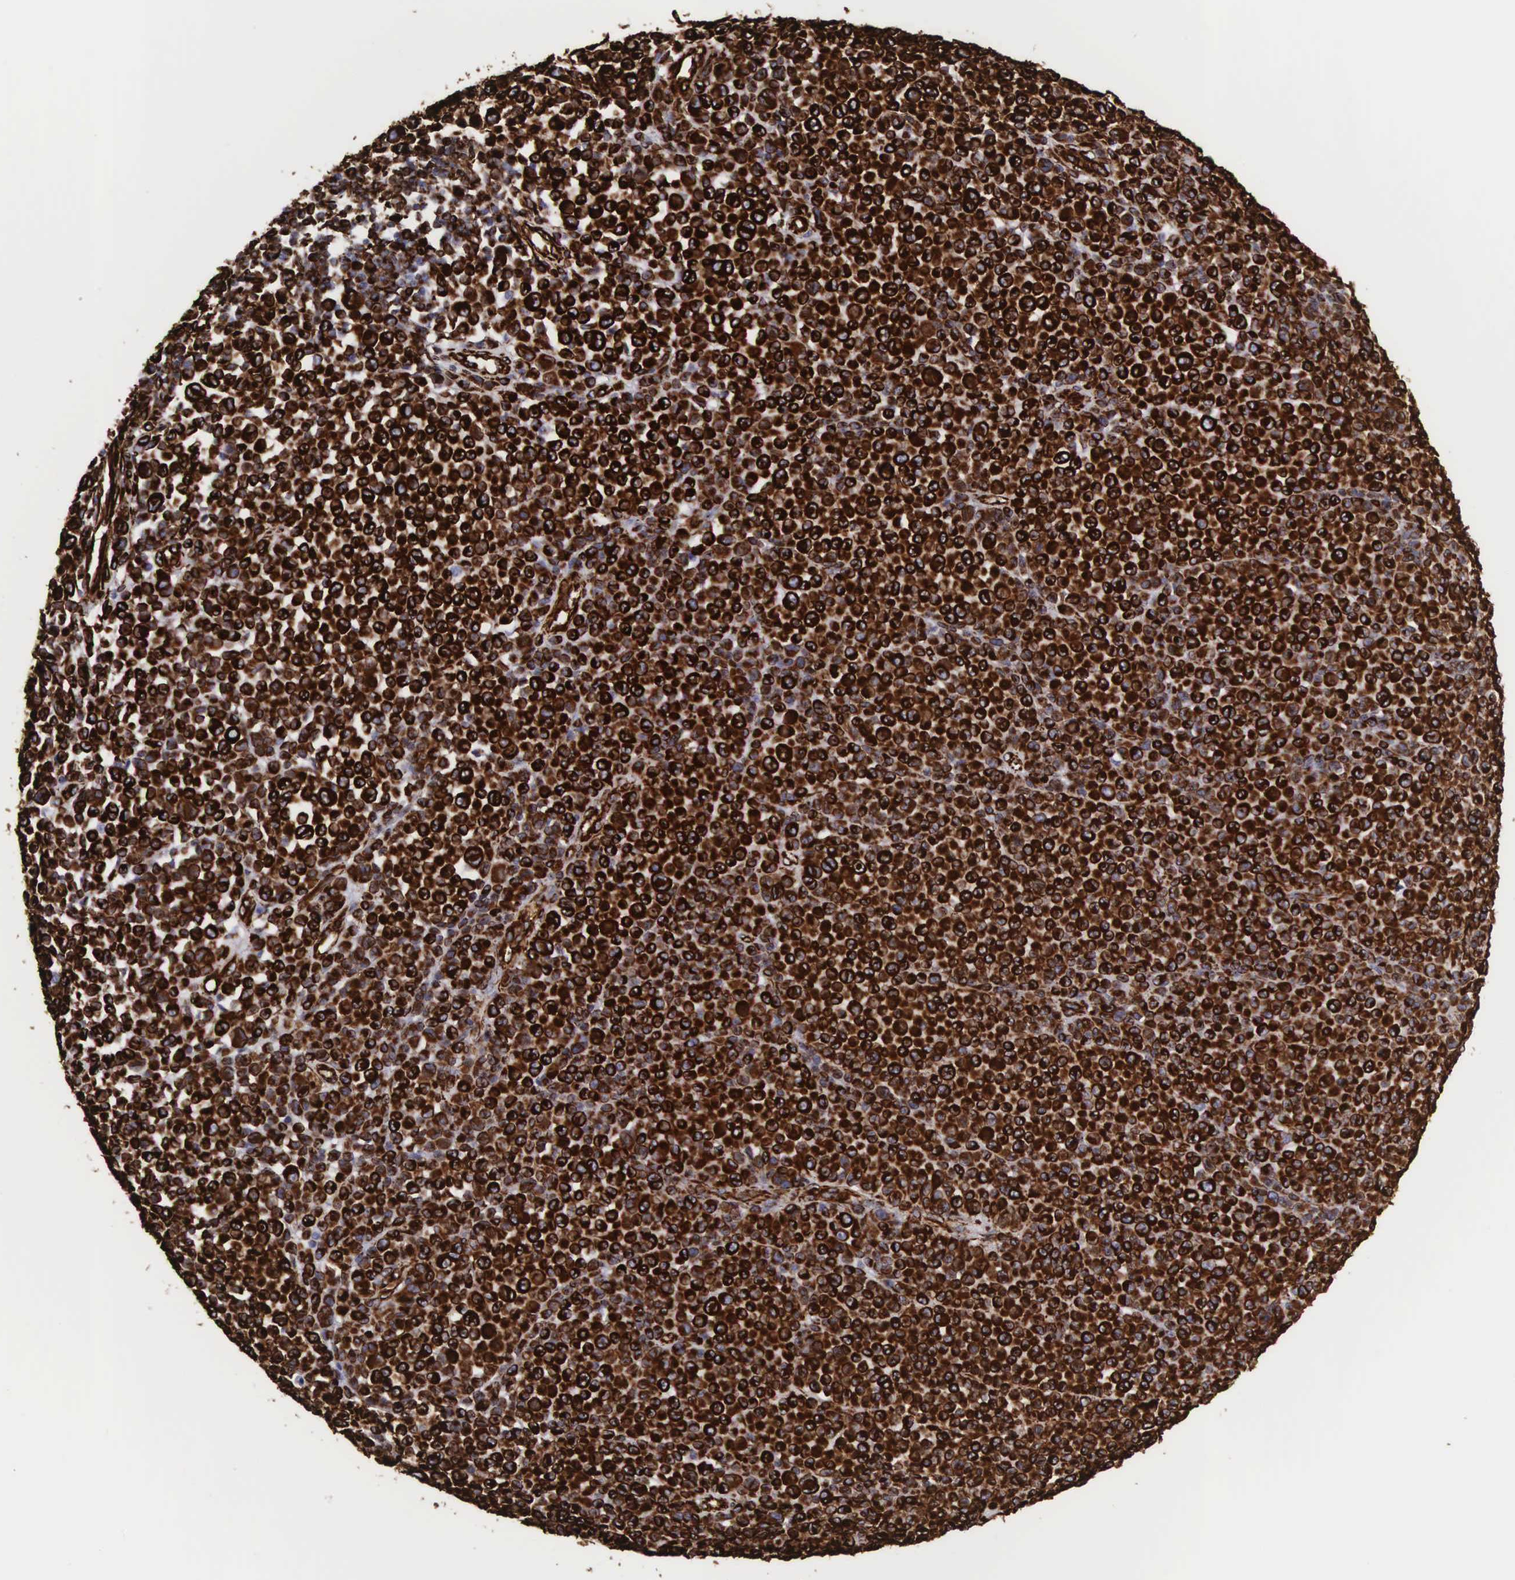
{"staining": {"intensity": "strong", "quantity": ">75%", "location": "cytoplasmic/membranous"}, "tissue": "melanoma", "cell_type": "Tumor cells", "image_type": "cancer", "snomed": [{"axis": "morphology", "description": "Malignant melanoma, Metastatic site"}, {"axis": "topography", "description": "Skin"}], "caption": "An image showing strong cytoplasmic/membranous positivity in approximately >75% of tumor cells in melanoma, as visualized by brown immunohistochemical staining.", "gene": "VIM", "patient": {"sex": "male", "age": 32}}